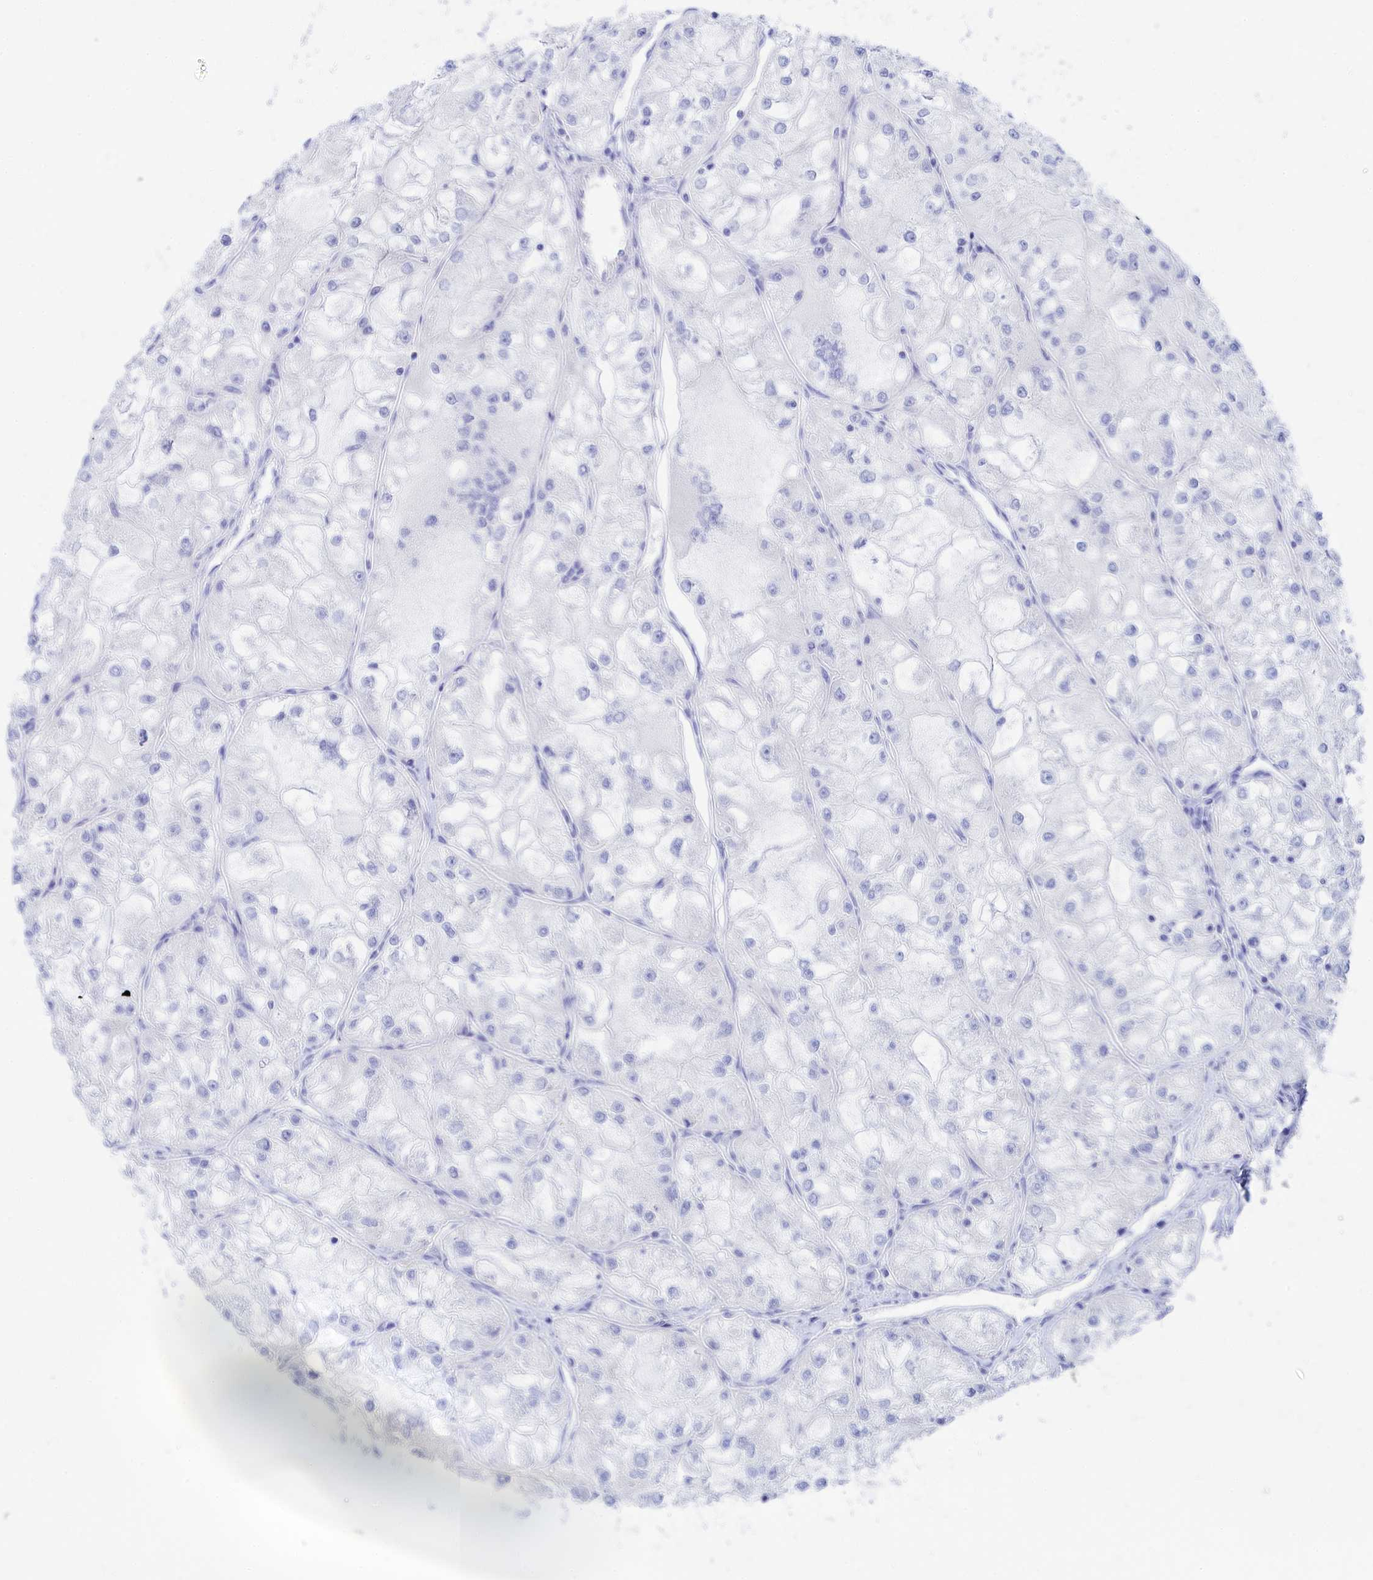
{"staining": {"intensity": "negative", "quantity": "none", "location": "none"}, "tissue": "renal cancer", "cell_type": "Tumor cells", "image_type": "cancer", "snomed": [{"axis": "morphology", "description": "Adenocarcinoma, NOS"}, {"axis": "topography", "description": "Kidney"}], "caption": "IHC histopathology image of neoplastic tissue: adenocarcinoma (renal) stained with DAB shows no significant protein staining in tumor cells.", "gene": "TRIM10", "patient": {"sex": "female", "age": 72}}